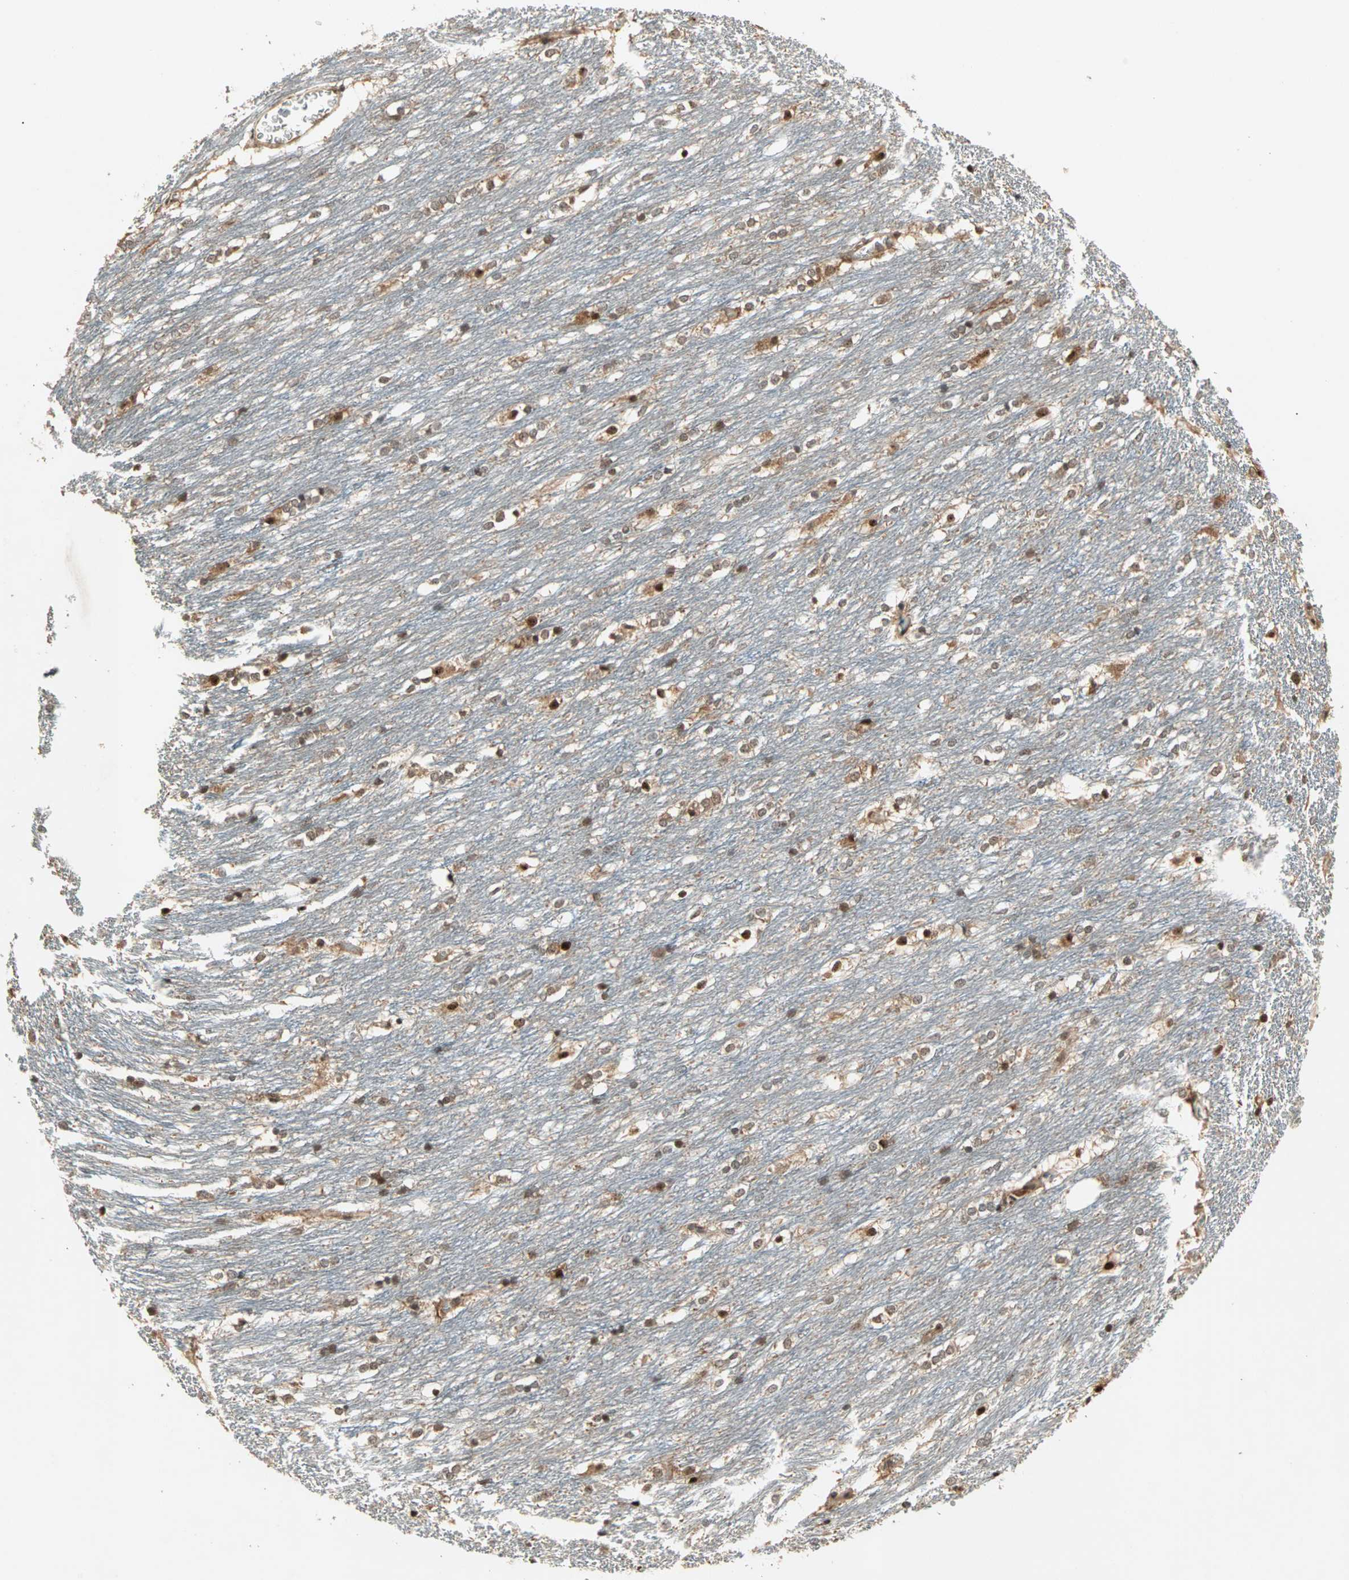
{"staining": {"intensity": "strong", "quantity": "25%-75%", "location": "cytoplasmic/membranous,nuclear"}, "tissue": "caudate", "cell_type": "Glial cells", "image_type": "normal", "snomed": [{"axis": "morphology", "description": "Normal tissue, NOS"}, {"axis": "topography", "description": "Lateral ventricle wall"}], "caption": "This image reveals IHC staining of normal caudate, with high strong cytoplasmic/membranous,nuclear staining in approximately 25%-75% of glial cells.", "gene": "CSNK2B", "patient": {"sex": "female", "age": 19}}